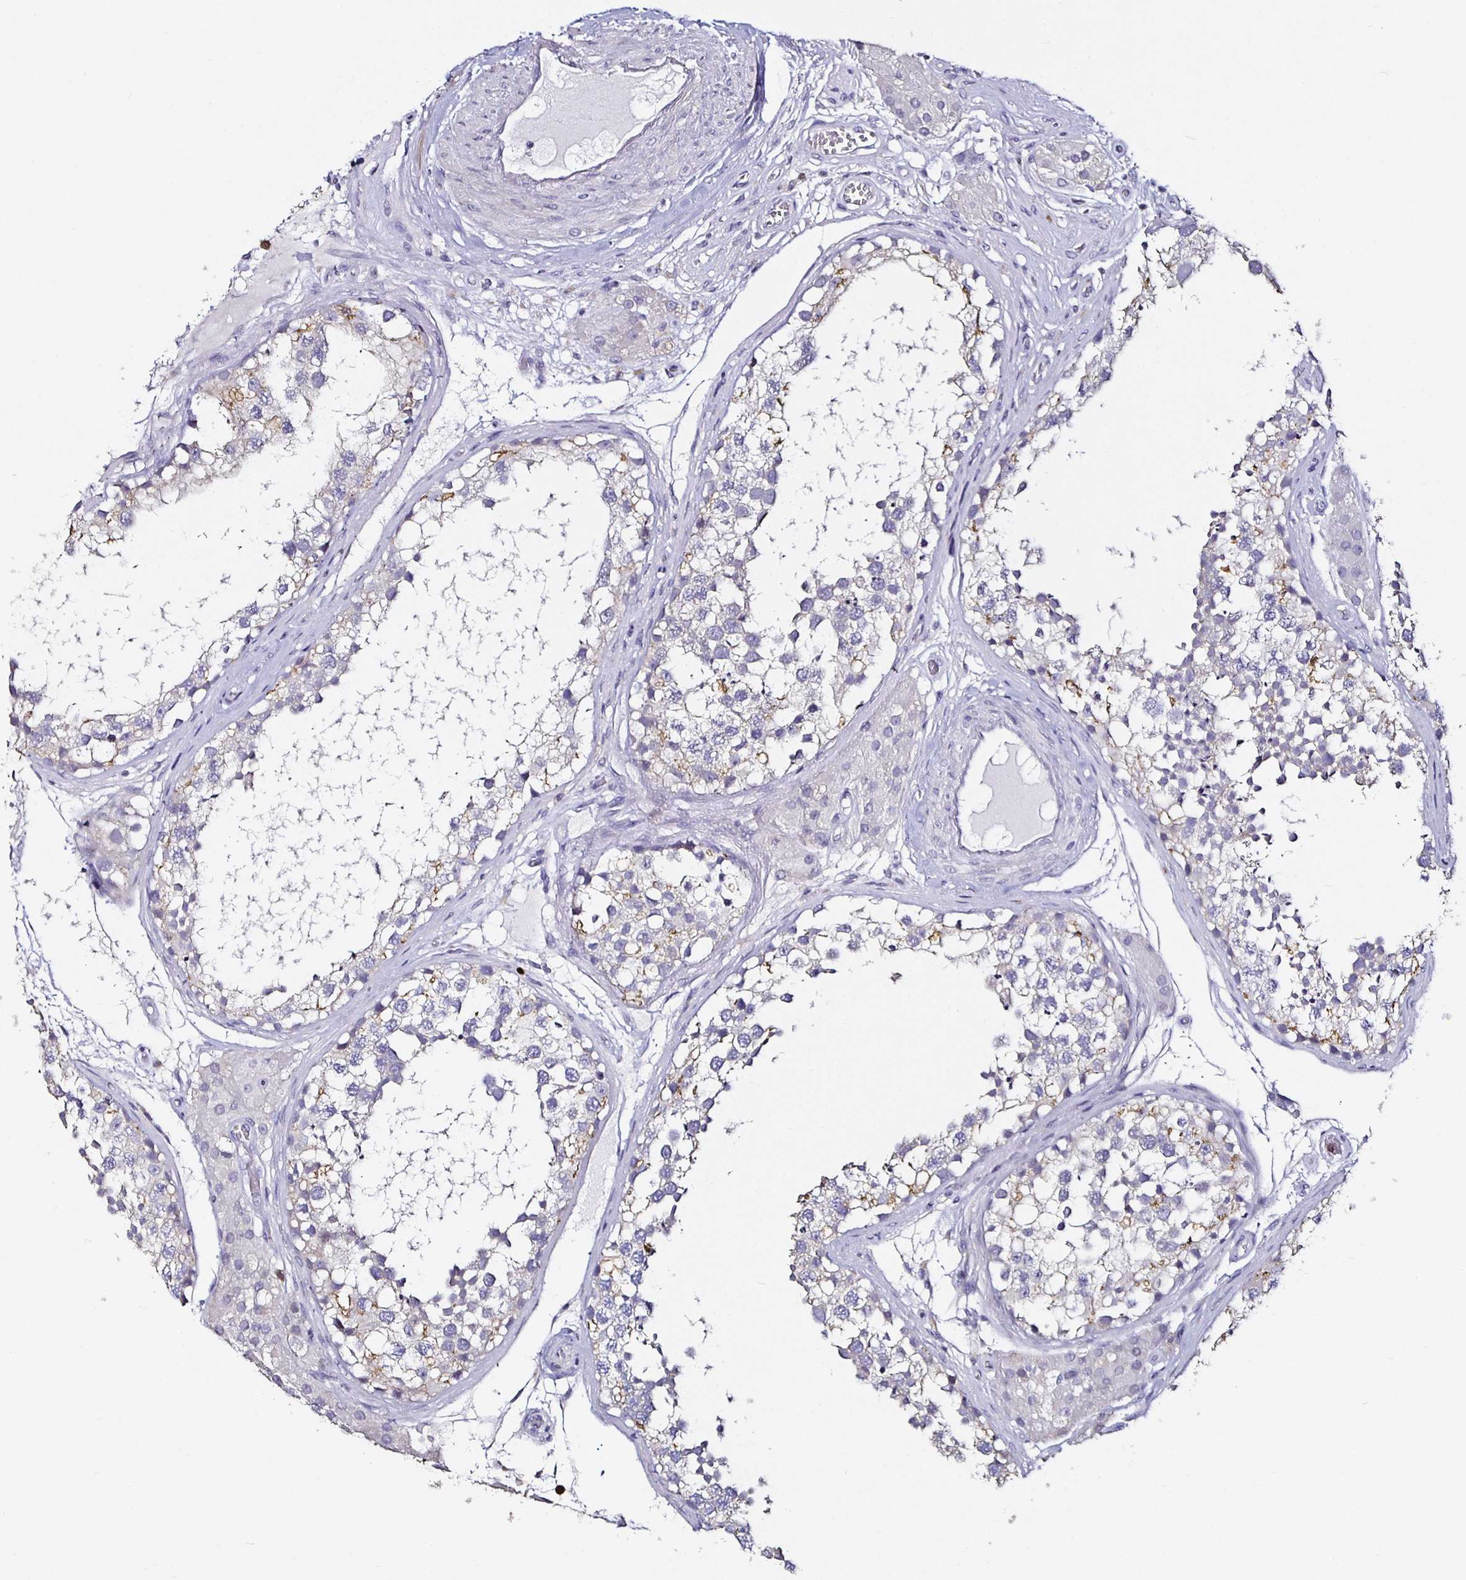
{"staining": {"intensity": "weak", "quantity": "<25%", "location": "cytoplasmic/membranous"}, "tissue": "testis", "cell_type": "Cells in seminiferous ducts", "image_type": "normal", "snomed": [{"axis": "morphology", "description": "Normal tissue, NOS"}, {"axis": "morphology", "description": "Seminoma, NOS"}, {"axis": "topography", "description": "Testis"}], "caption": "DAB (3,3'-diaminobenzidine) immunohistochemical staining of normal human testis exhibits no significant expression in cells in seminiferous ducts.", "gene": "TLR4", "patient": {"sex": "male", "age": 65}}